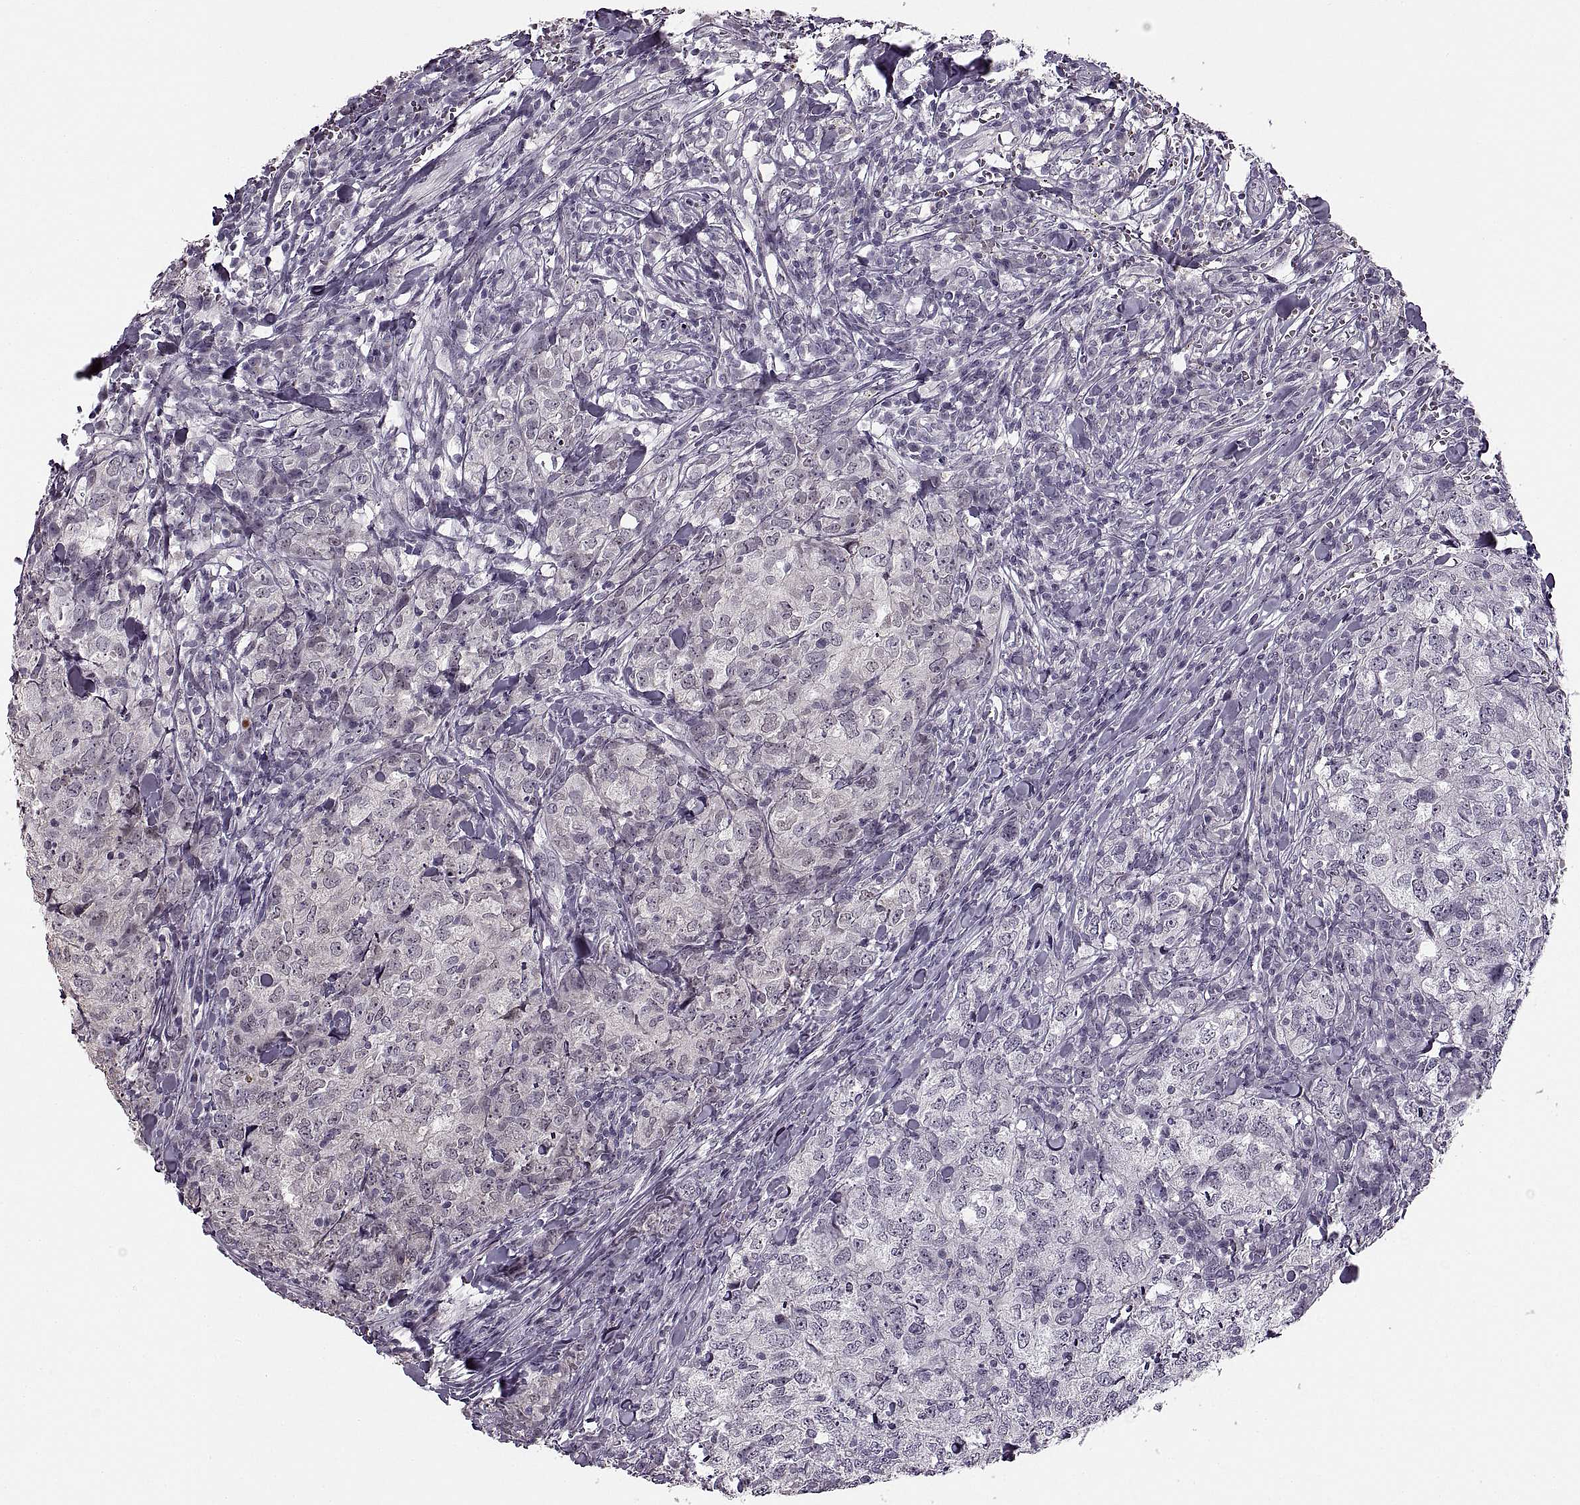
{"staining": {"intensity": "negative", "quantity": "none", "location": "none"}, "tissue": "breast cancer", "cell_type": "Tumor cells", "image_type": "cancer", "snomed": [{"axis": "morphology", "description": "Duct carcinoma"}, {"axis": "topography", "description": "Breast"}], "caption": "Immunohistochemical staining of human breast cancer displays no significant staining in tumor cells.", "gene": "PAGE5", "patient": {"sex": "female", "age": 30}}